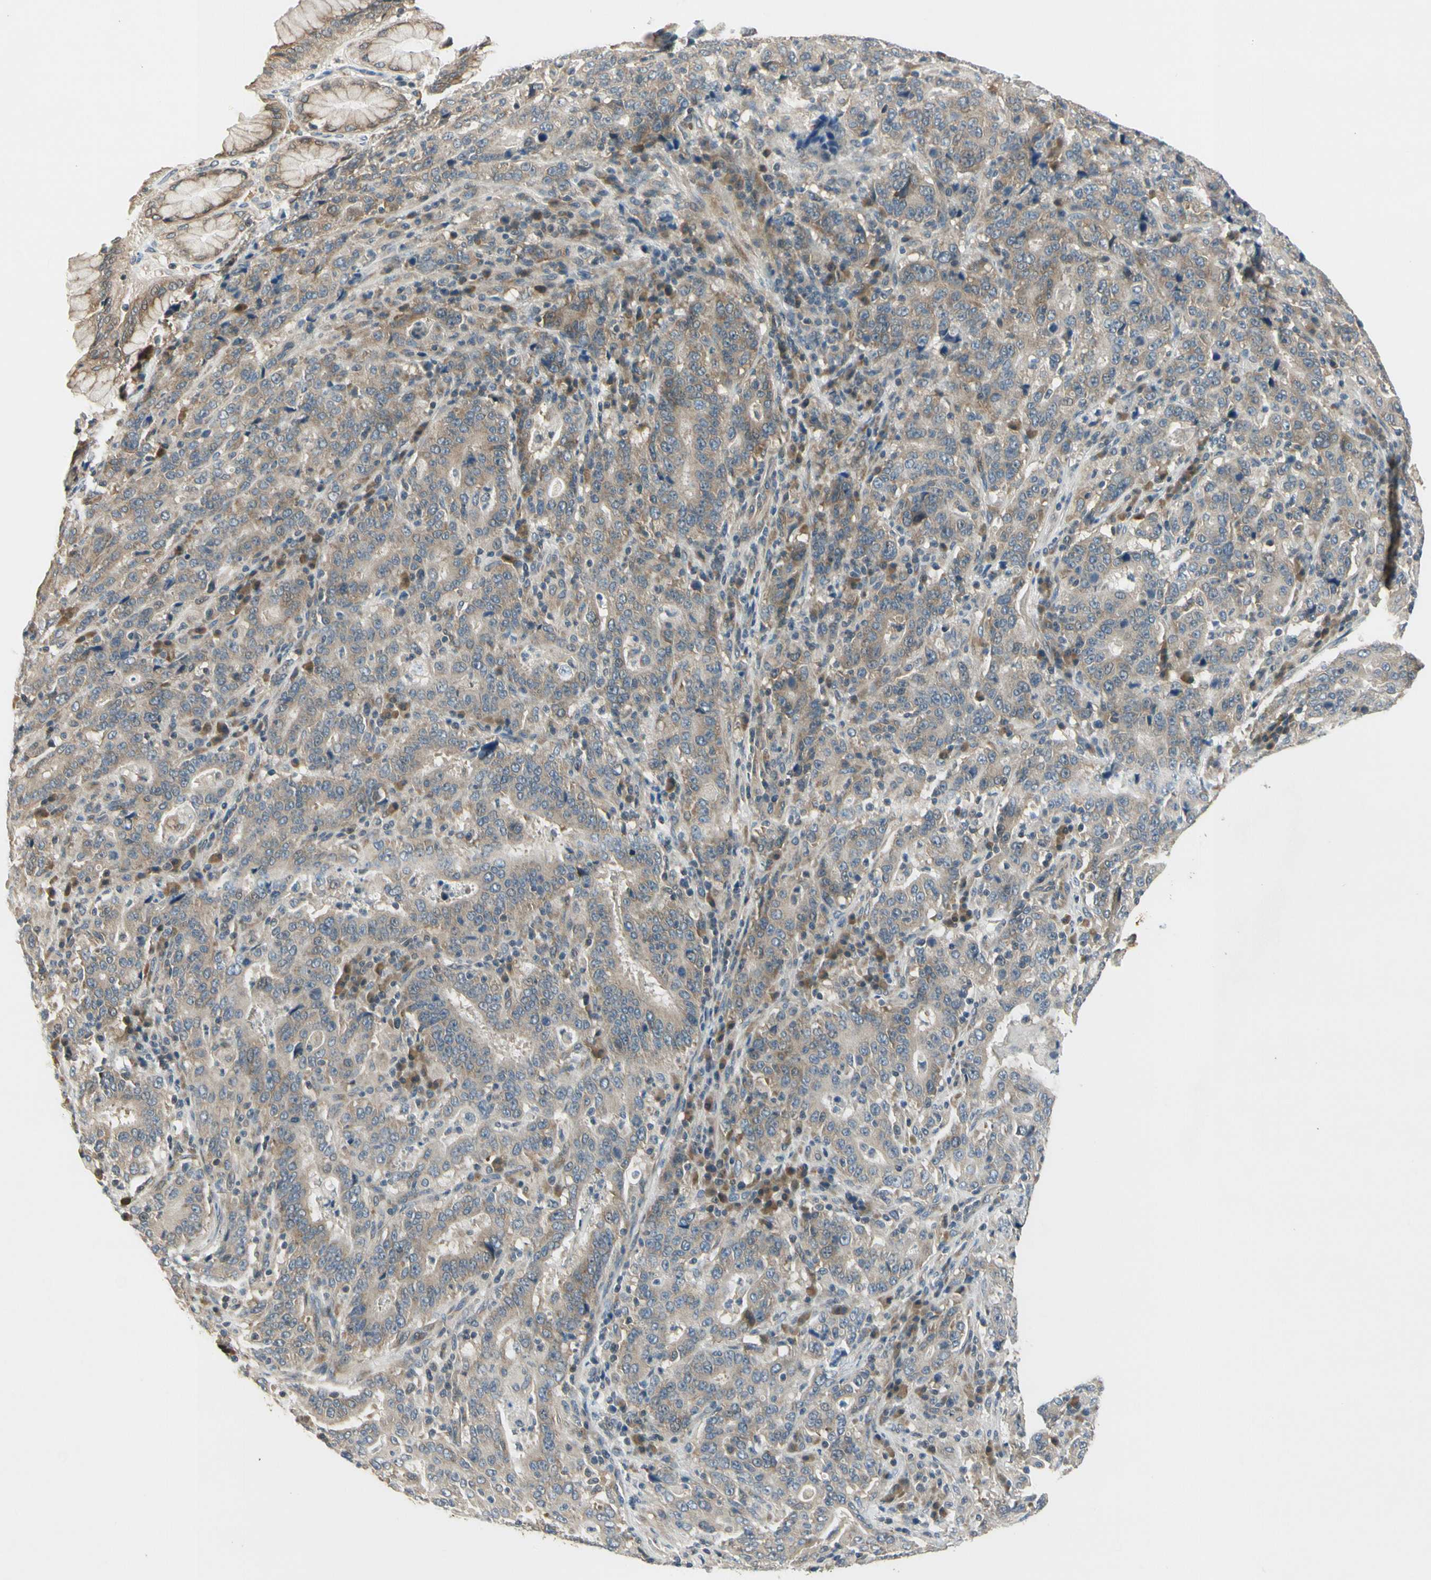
{"staining": {"intensity": "moderate", "quantity": "25%-75%", "location": "cytoplasmic/membranous"}, "tissue": "stomach cancer", "cell_type": "Tumor cells", "image_type": "cancer", "snomed": [{"axis": "morphology", "description": "Normal tissue, NOS"}, {"axis": "morphology", "description": "Adenocarcinoma, NOS"}, {"axis": "topography", "description": "Stomach, upper"}, {"axis": "topography", "description": "Stomach"}], "caption": "Immunohistochemical staining of human stomach cancer shows moderate cytoplasmic/membranous protein positivity in about 25%-75% of tumor cells.", "gene": "RPS6KB2", "patient": {"sex": "male", "age": 59}}